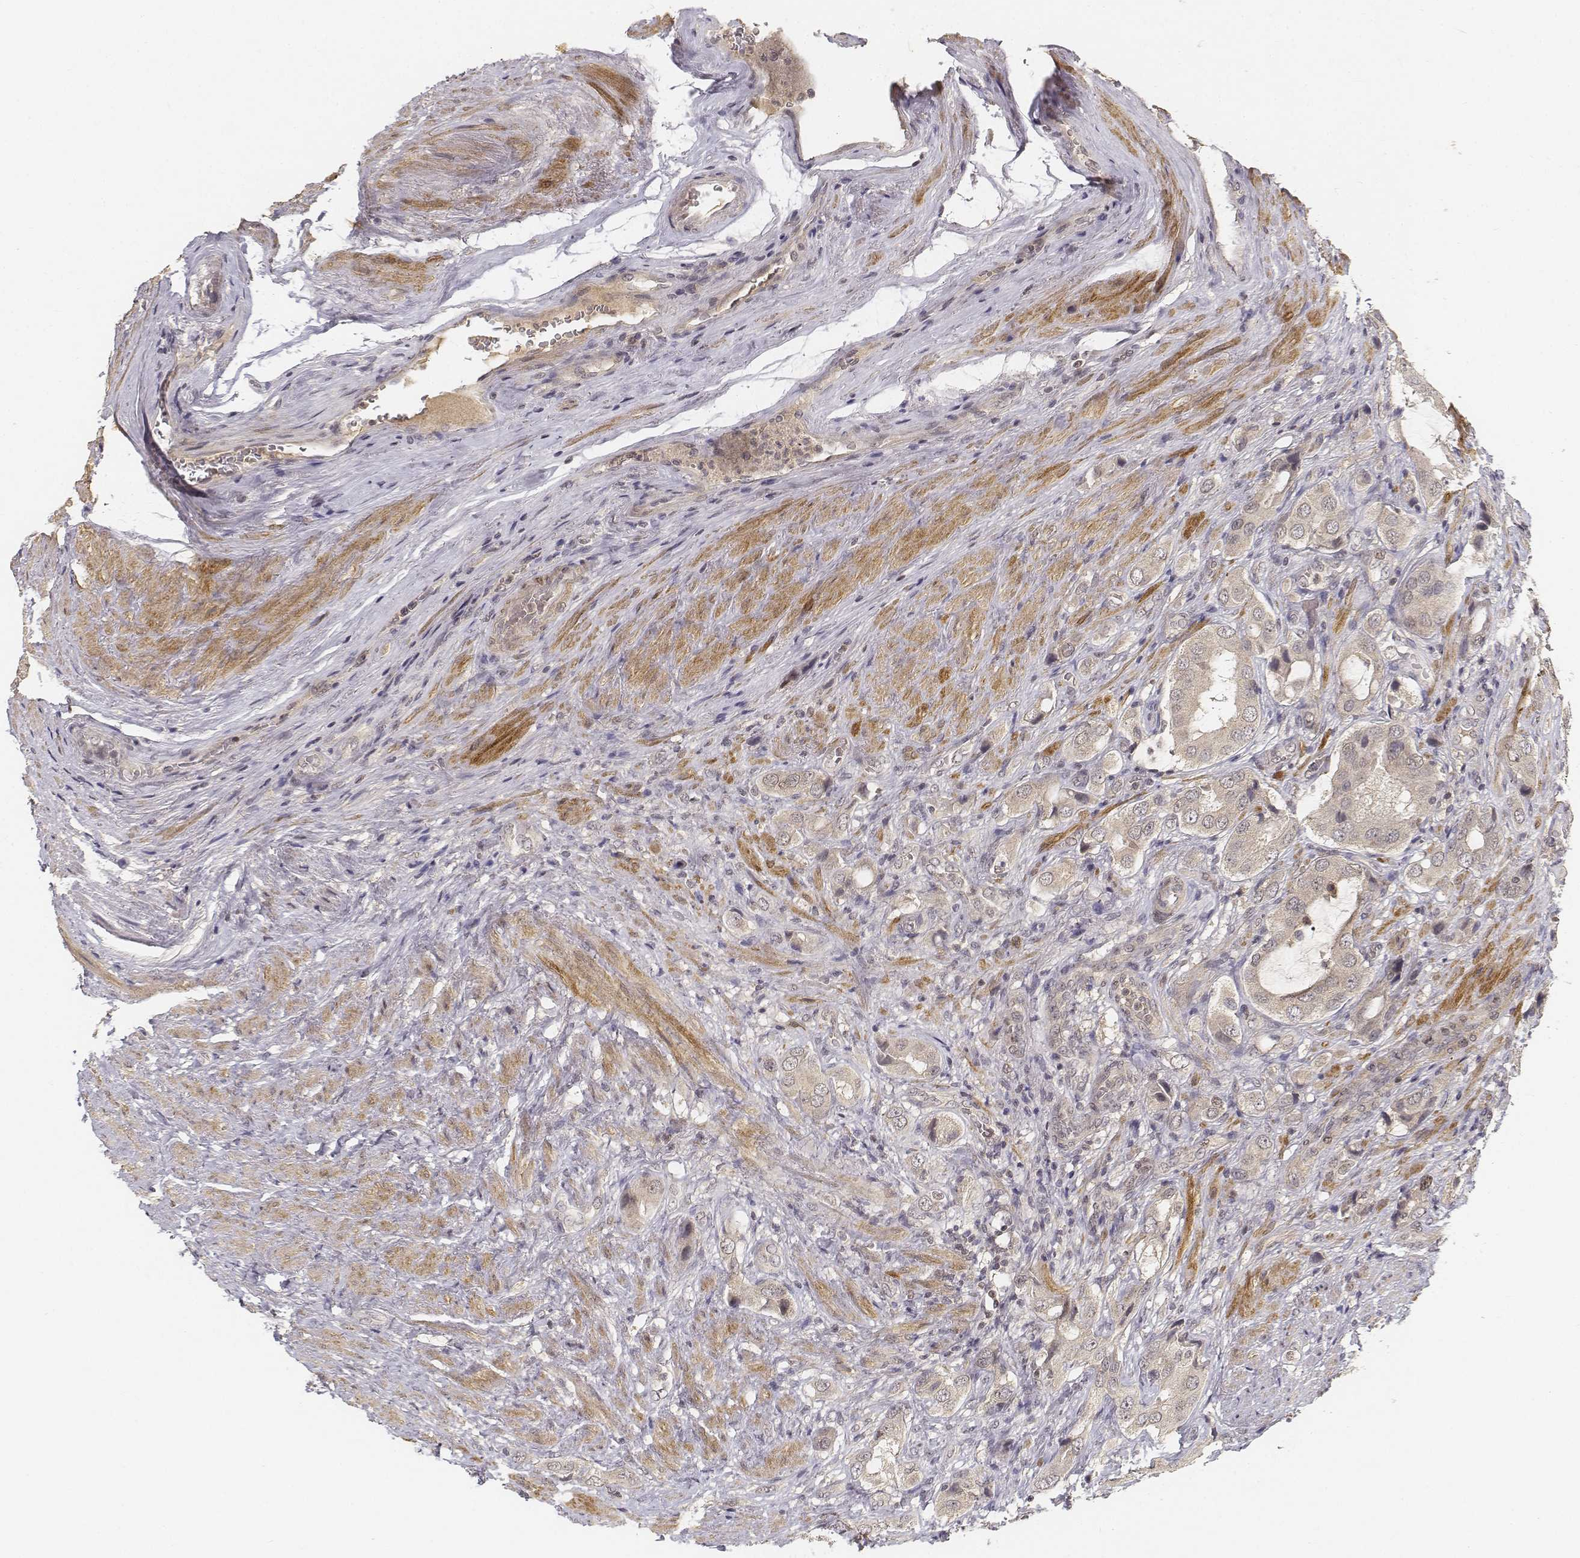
{"staining": {"intensity": "negative", "quantity": "none", "location": "none"}, "tissue": "prostate cancer", "cell_type": "Tumor cells", "image_type": "cancer", "snomed": [{"axis": "morphology", "description": "Adenocarcinoma, NOS"}, {"axis": "topography", "description": "Prostate"}], "caption": "Immunohistochemical staining of human prostate cancer reveals no significant positivity in tumor cells.", "gene": "FANCD2", "patient": {"sex": "male", "age": 63}}